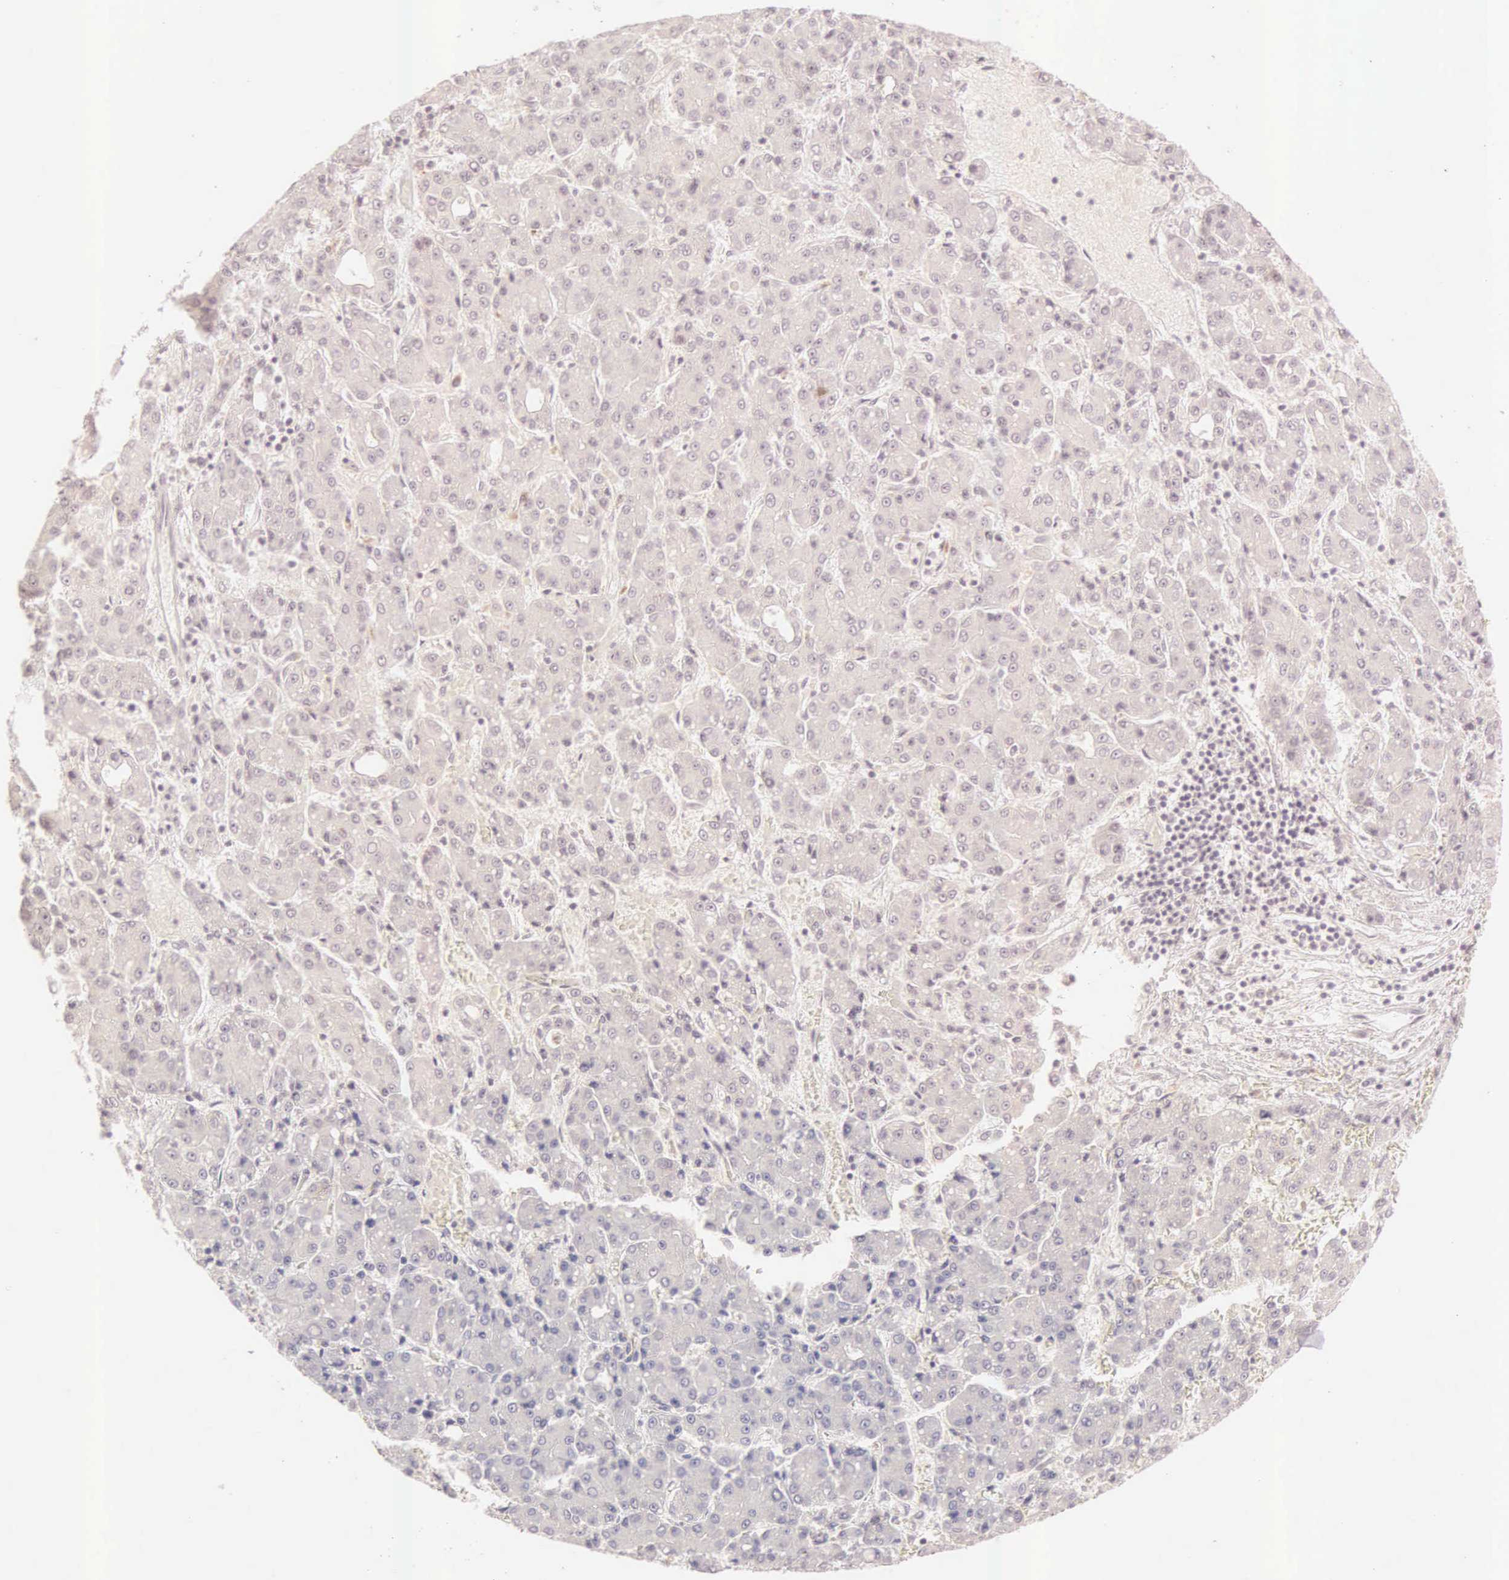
{"staining": {"intensity": "weak", "quantity": ">75%", "location": "cytoplasmic/membranous"}, "tissue": "liver cancer", "cell_type": "Tumor cells", "image_type": "cancer", "snomed": [{"axis": "morphology", "description": "Carcinoma, Hepatocellular, NOS"}, {"axis": "topography", "description": "Liver"}], "caption": "Immunohistochemistry (IHC) (DAB) staining of hepatocellular carcinoma (liver) reveals weak cytoplasmic/membranous protein expression in about >75% of tumor cells. (Brightfield microscopy of DAB IHC at high magnification).", "gene": "CEP170B", "patient": {"sex": "male", "age": 69}}